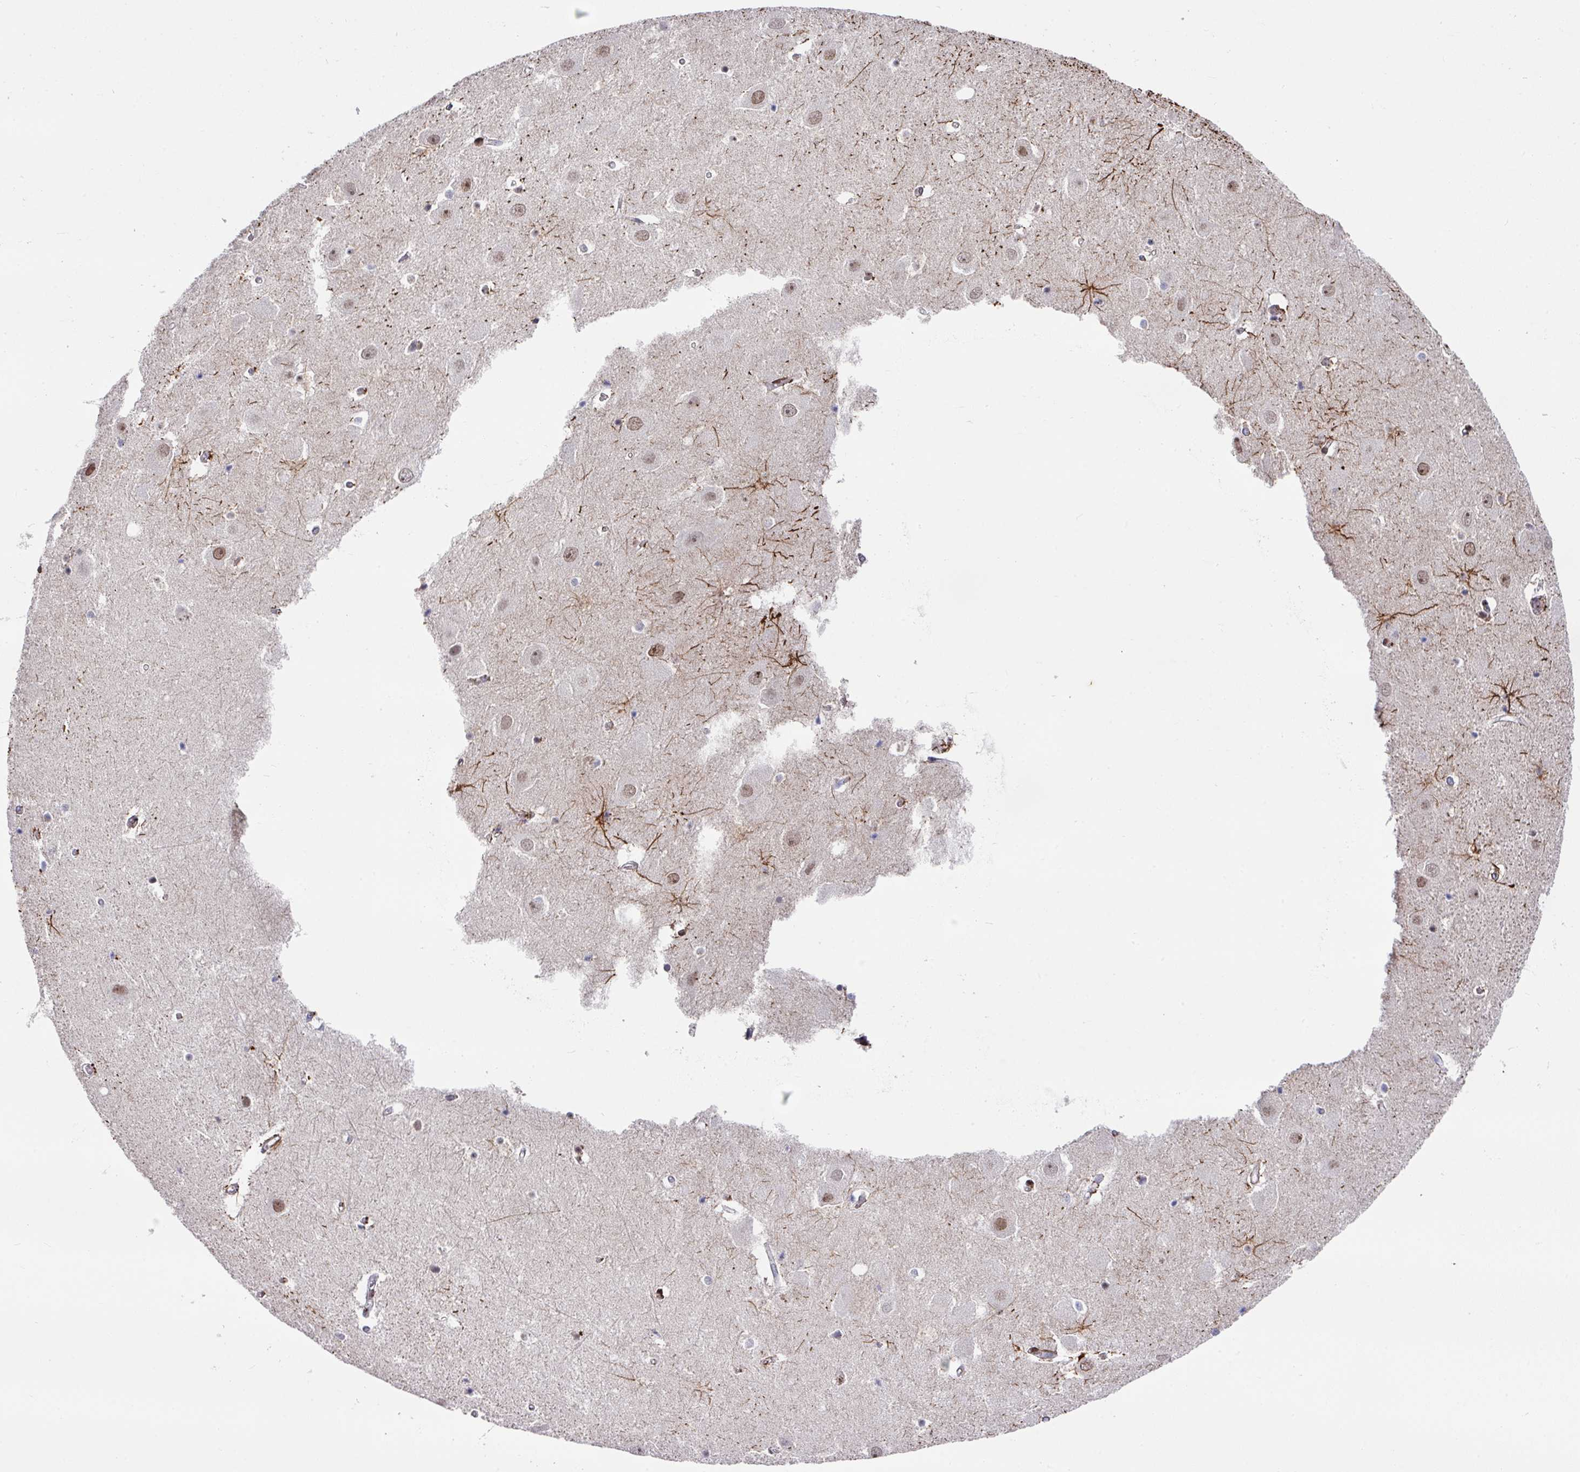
{"staining": {"intensity": "moderate", "quantity": "<25%", "location": "cytoplasmic/membranous,nuclear"}, "tissue": "hippocampus", "cell_type": "Glial cells", "image_type": "normal", "snomed": [{"axis": "morphology", "description": "Normal tissue, NOS"}, {"axis": "topography", "description": "Hippocampus"}], "caption": "A histopathology image of human hippocampus stained for a protein displays moderate cytoplasmic/membranous,nuclear brown staining in glial cells.", "gene": "CBX7", "patient": {"sex": "female", "age": 52}}